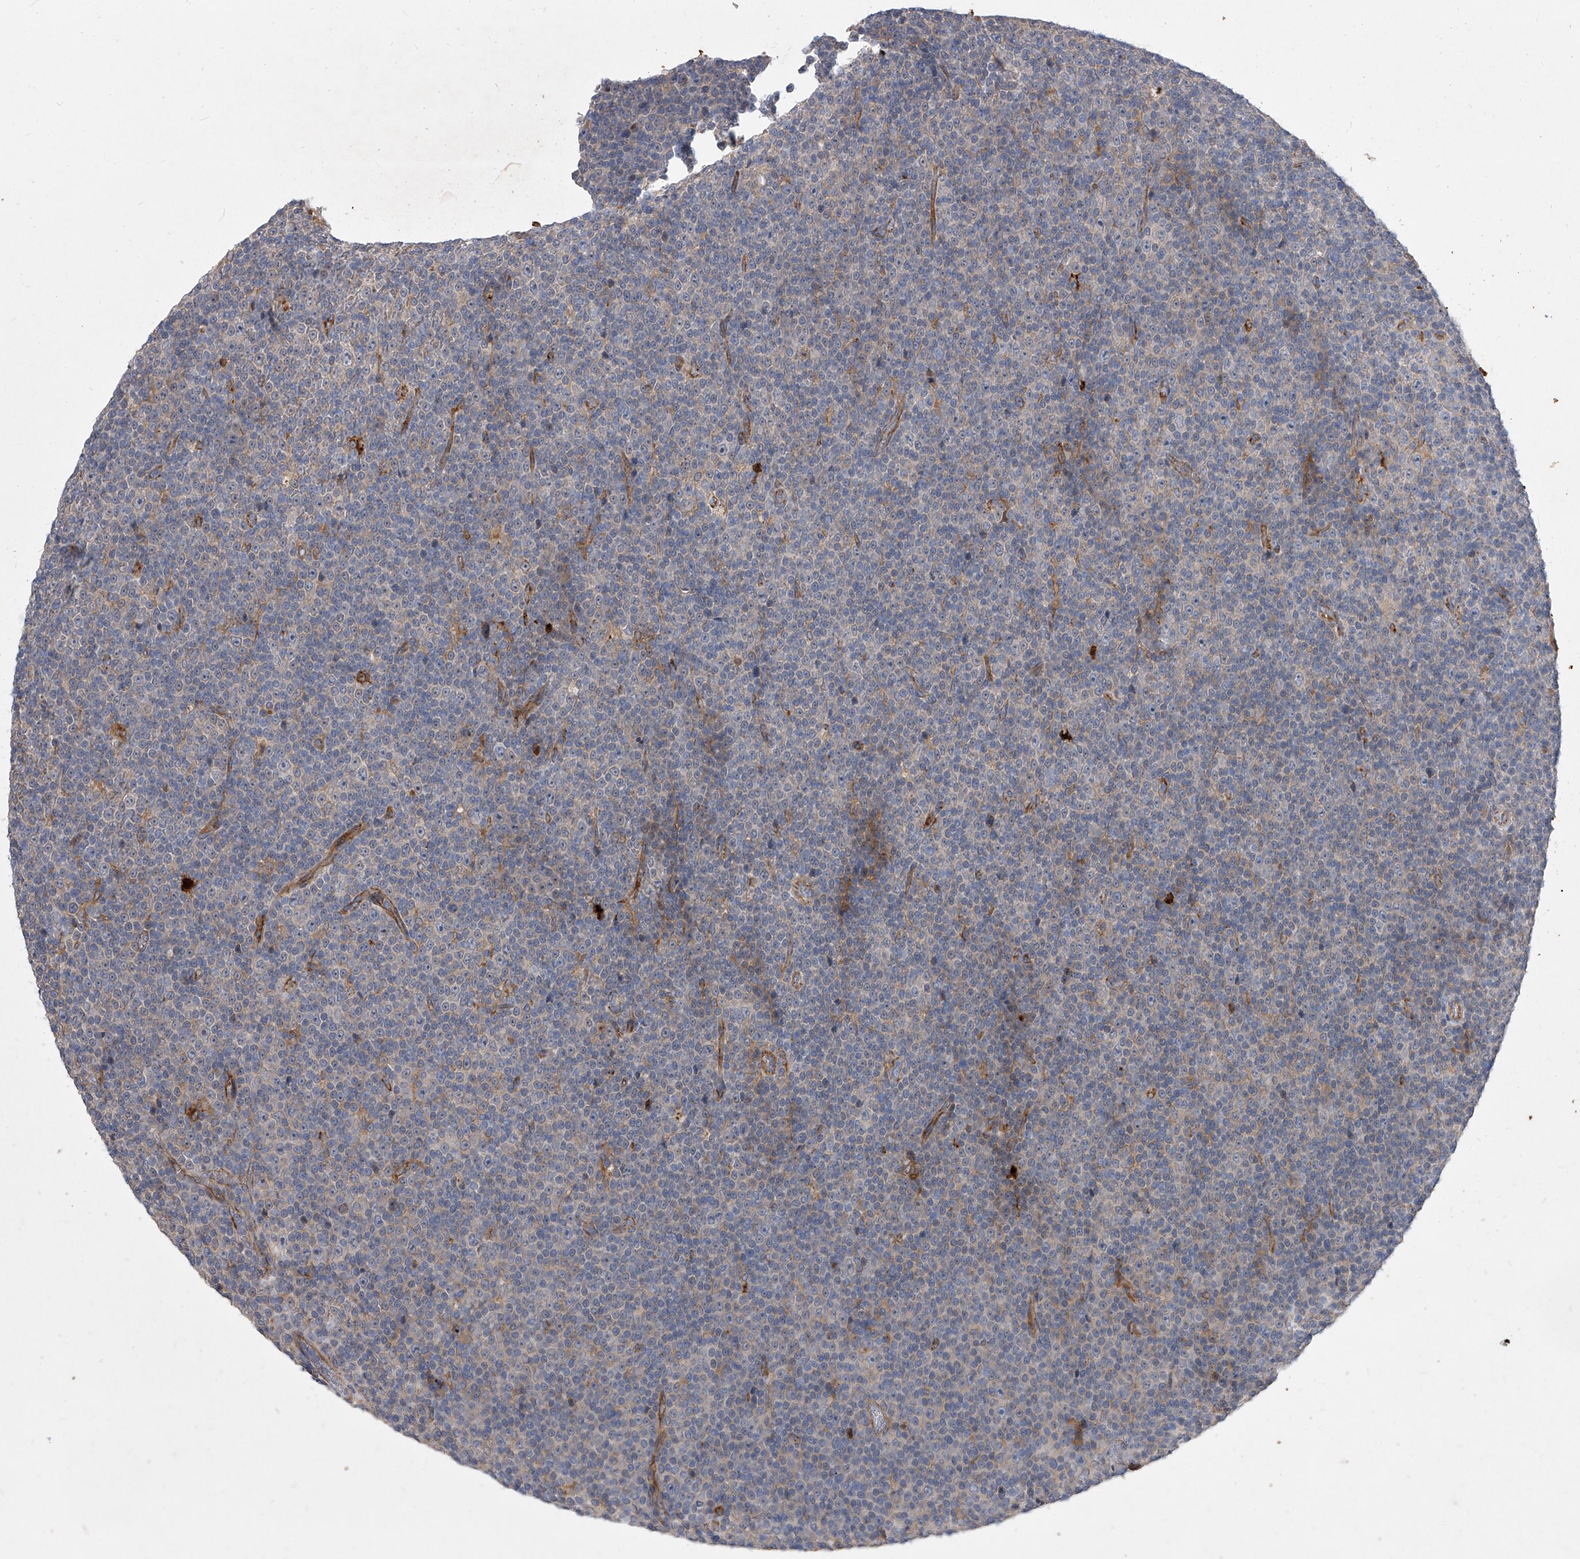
{"staining": {"intensity": "negative", "quantity": "none", "location": "none"}, "tissue": "lymphoma", "cell_type": "Tumor cells", "image_type": "cancer", "snomed": [{"axis": "morphology", "description": "Malignant lymphoma, non-Hodgkin's type, Low grade"}, {"axis": "topography", "description": "Lymph node"}], "caption": "The IHC histopathology image has no significant positivity in tumor cells of lymphoma tissue.", "gene": "MINDY4", "patient": {"sex": "female", "age": 67}}